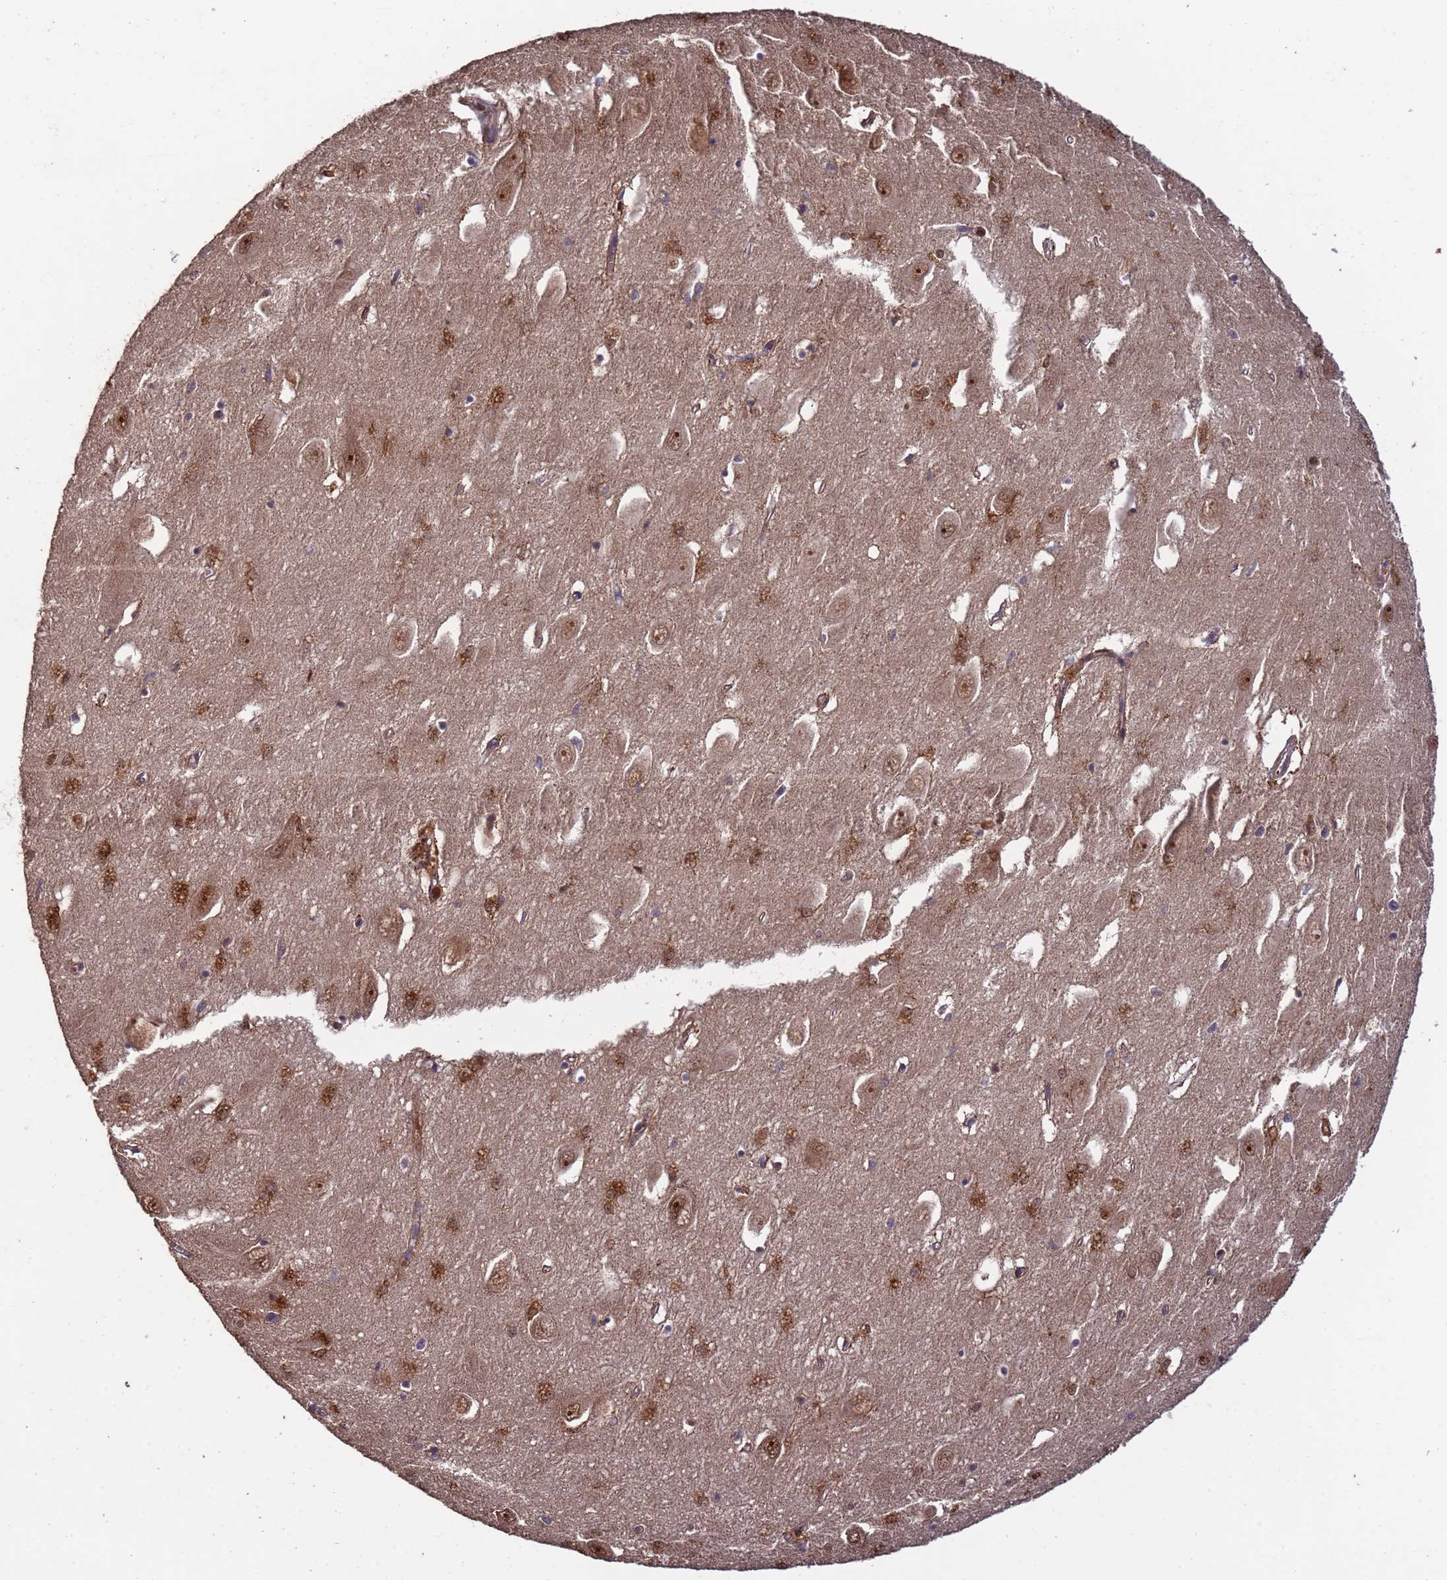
{"staining": {"intensity": "moderate", "quantity": "<25%", "location": "cytoplasmic/membranous"}, "tissue": "hippocampus", "cell_type": "Glial cells", "image_type": "normal", "snomed": [{"axis": "morphology", "description": "Normal tissue, NOS"}, {"axis": "topography", "description": "Hippocampus"}], "caption": "About <25% of glial cells in benign human hippocampus reveal moderate cytoplasmic/membranous protein expression as visualized by brown immunohistochemical staining.", "gene": "CCDC184", "patient": {"sex": "female", "age": 64}}